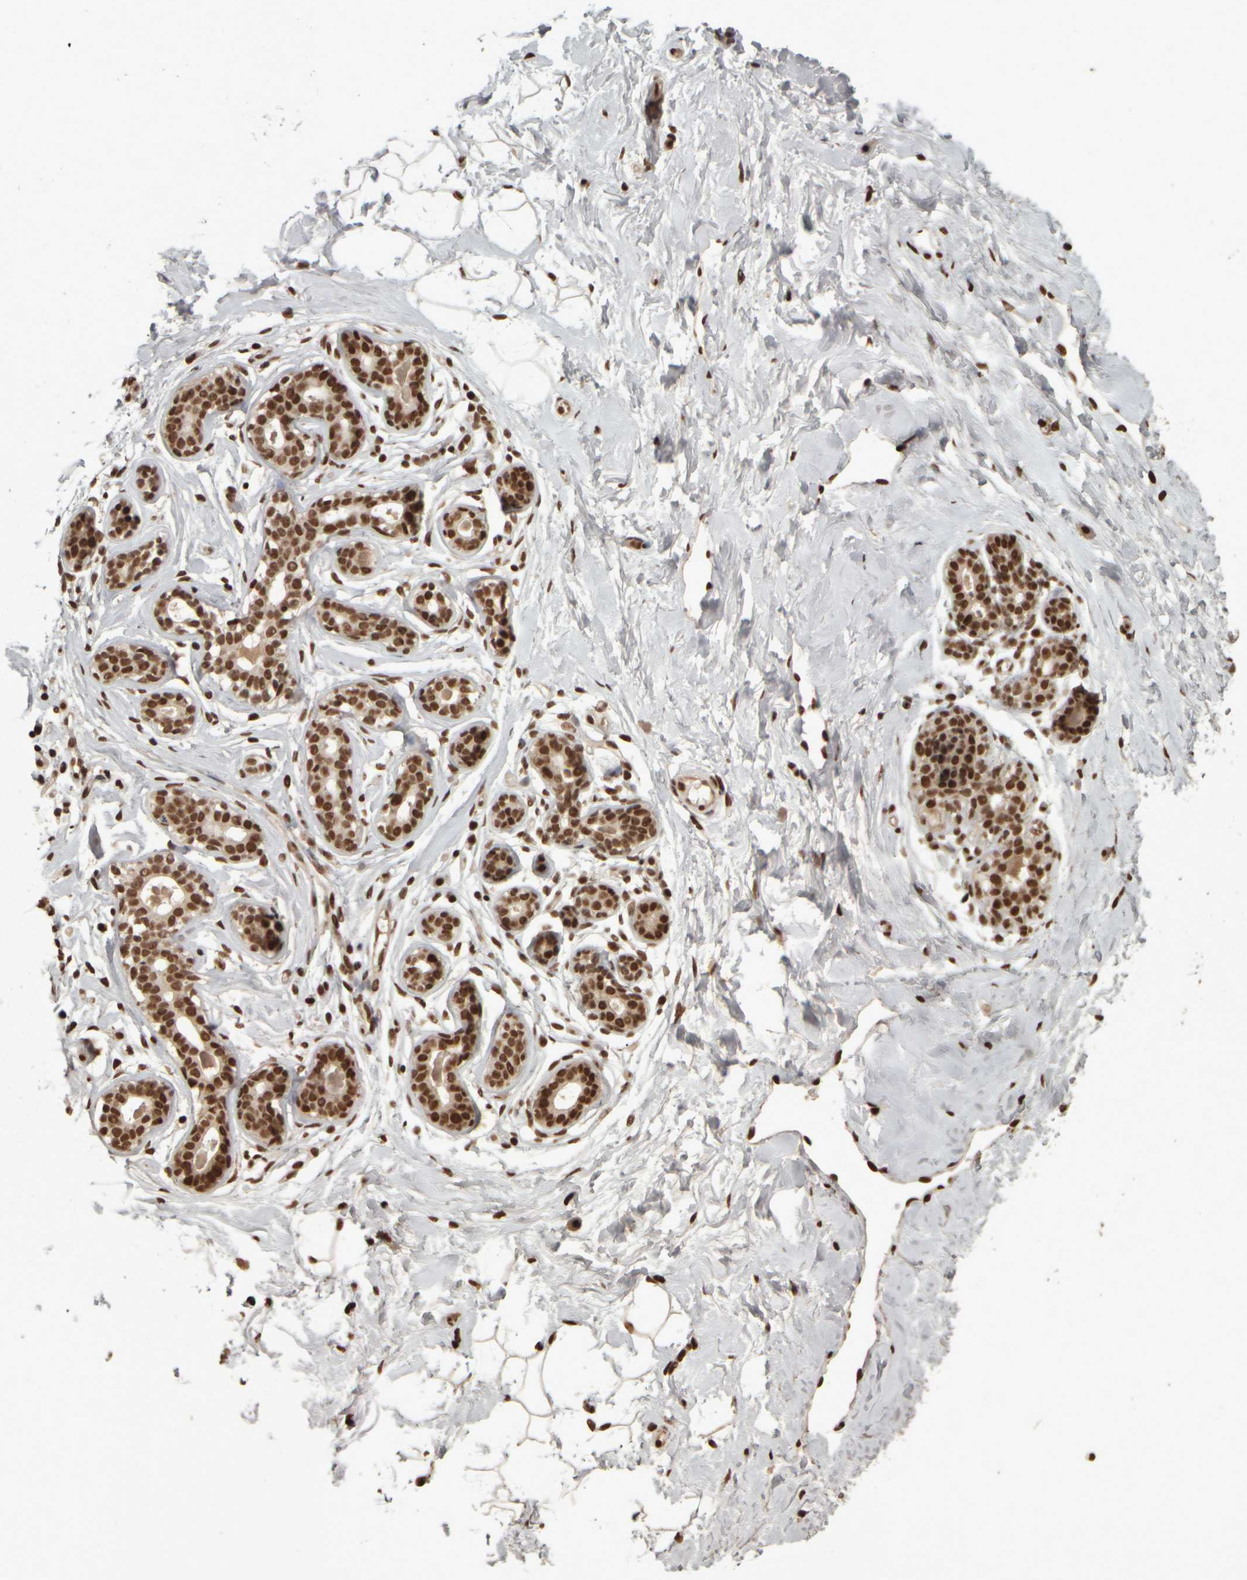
{"staining": {"intensity": "strong", "quantity": ">75%", "location": "nuclear"}, "tissue": "breast", "cell_type": "Adipocytes", "image_type": "normal", "snomed": [{"axis": "morphology", "description": "Normal tissue, NOS"}, {"axis": "topography", "description": "Breast"}], "caption": "IHC (DAB) staining of normal human breast reveals strong nuclear protein expression in approximately >75% of adipocytes.", "gene": "ZFHX4", "patient": {"sex": "female", "age": 23}}